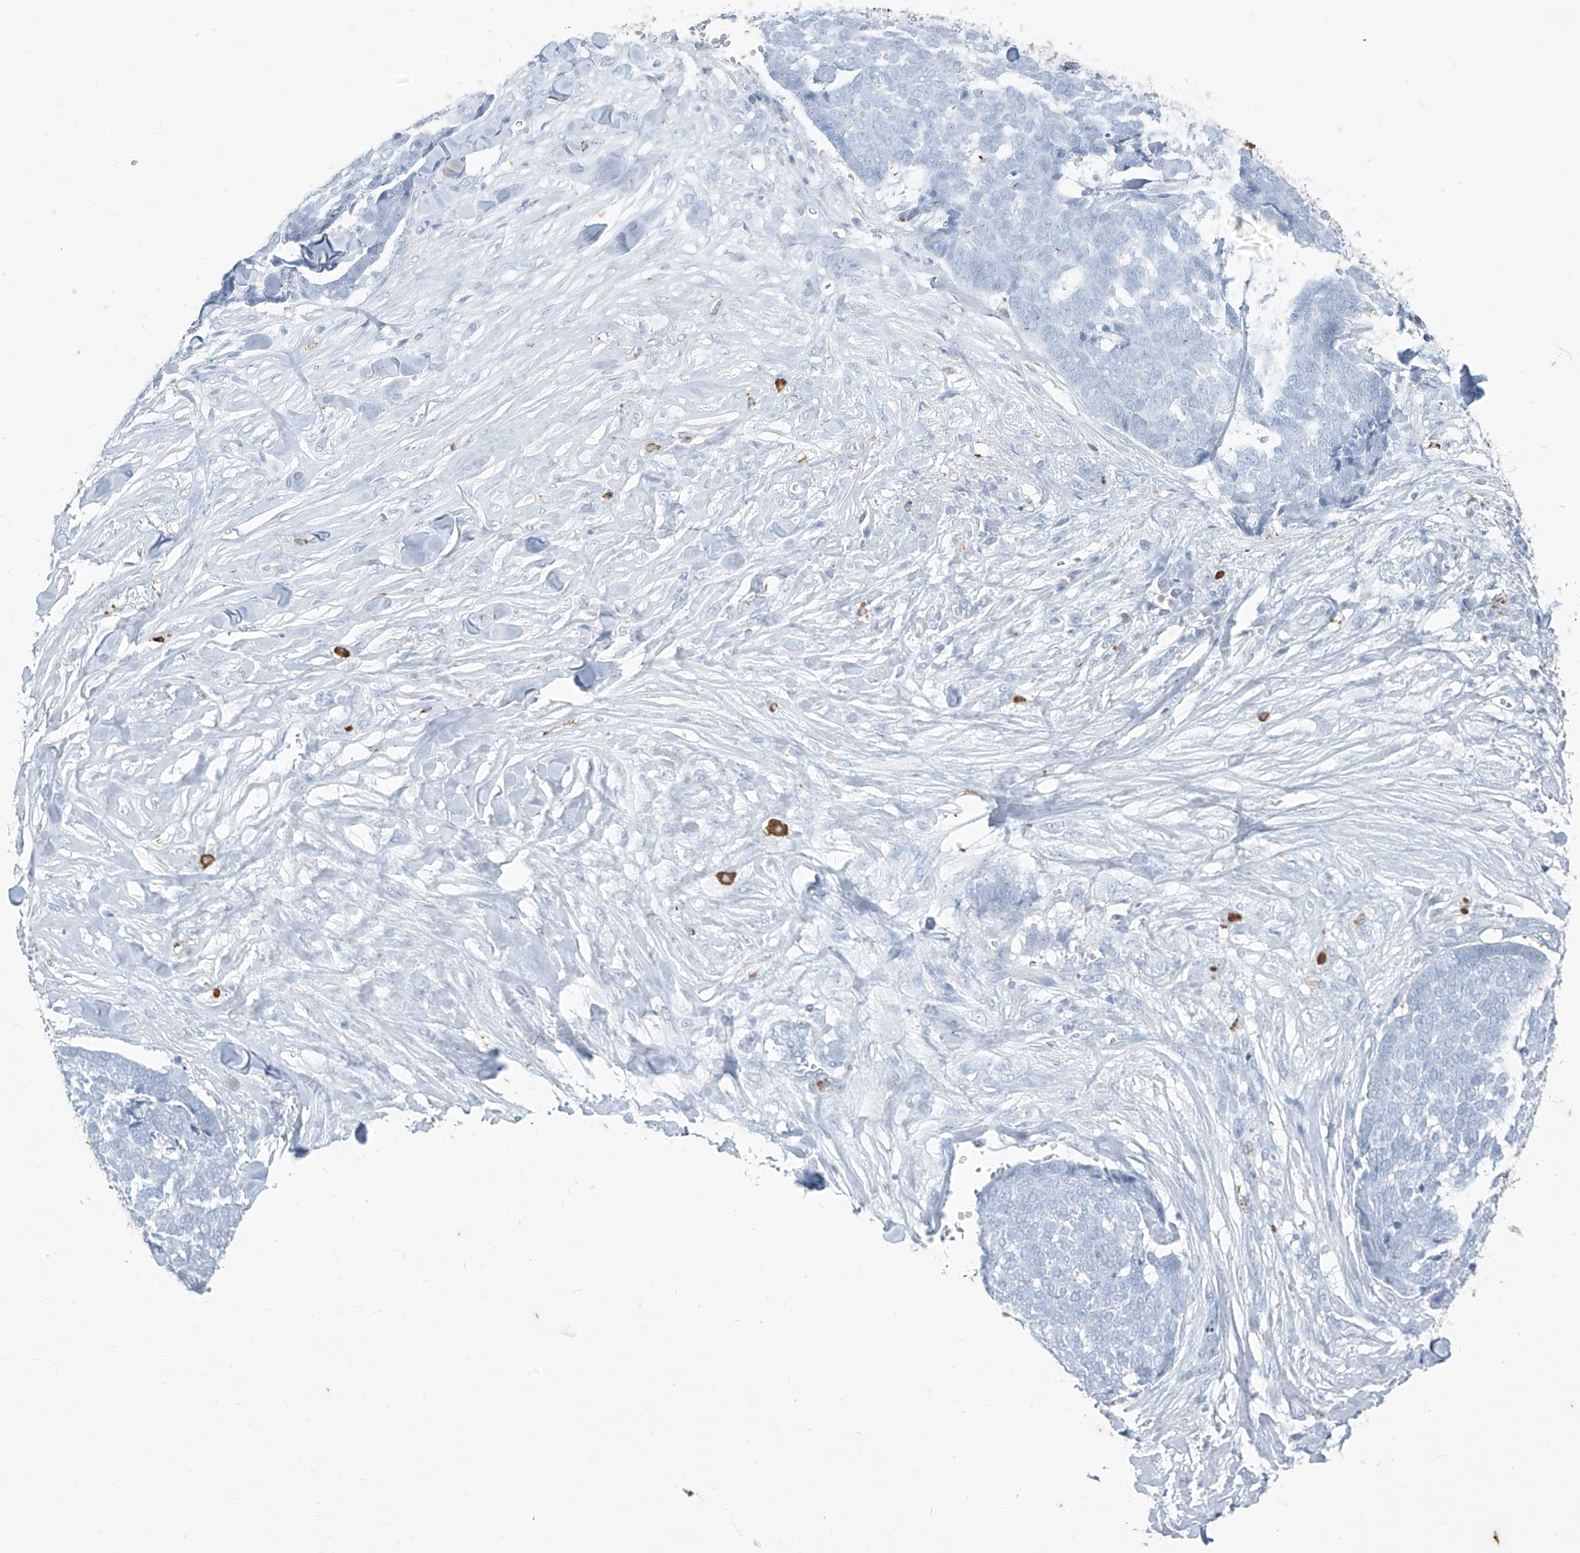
{"staining": {"intensity": "negative", "quantity": "none", "location": "none"}, "tissue": "skin cancer", "cell_type": "Tumor cells", "image_type": "cancer", "snomed": [{"axis": "morphology", "description": "Basal cell carcinoma"}, {"axis": "topography", "description": "Skin"}], "caption": "Histopathology image shows no significant protein expression in tumor cells of skin cancer (basal cell carcinoma). (Immunohistochemistry (ihc), brightfield microscopy, high magnification).", "gene": "CX3CR1", "patient": {"sex": "male", "age": 84}}